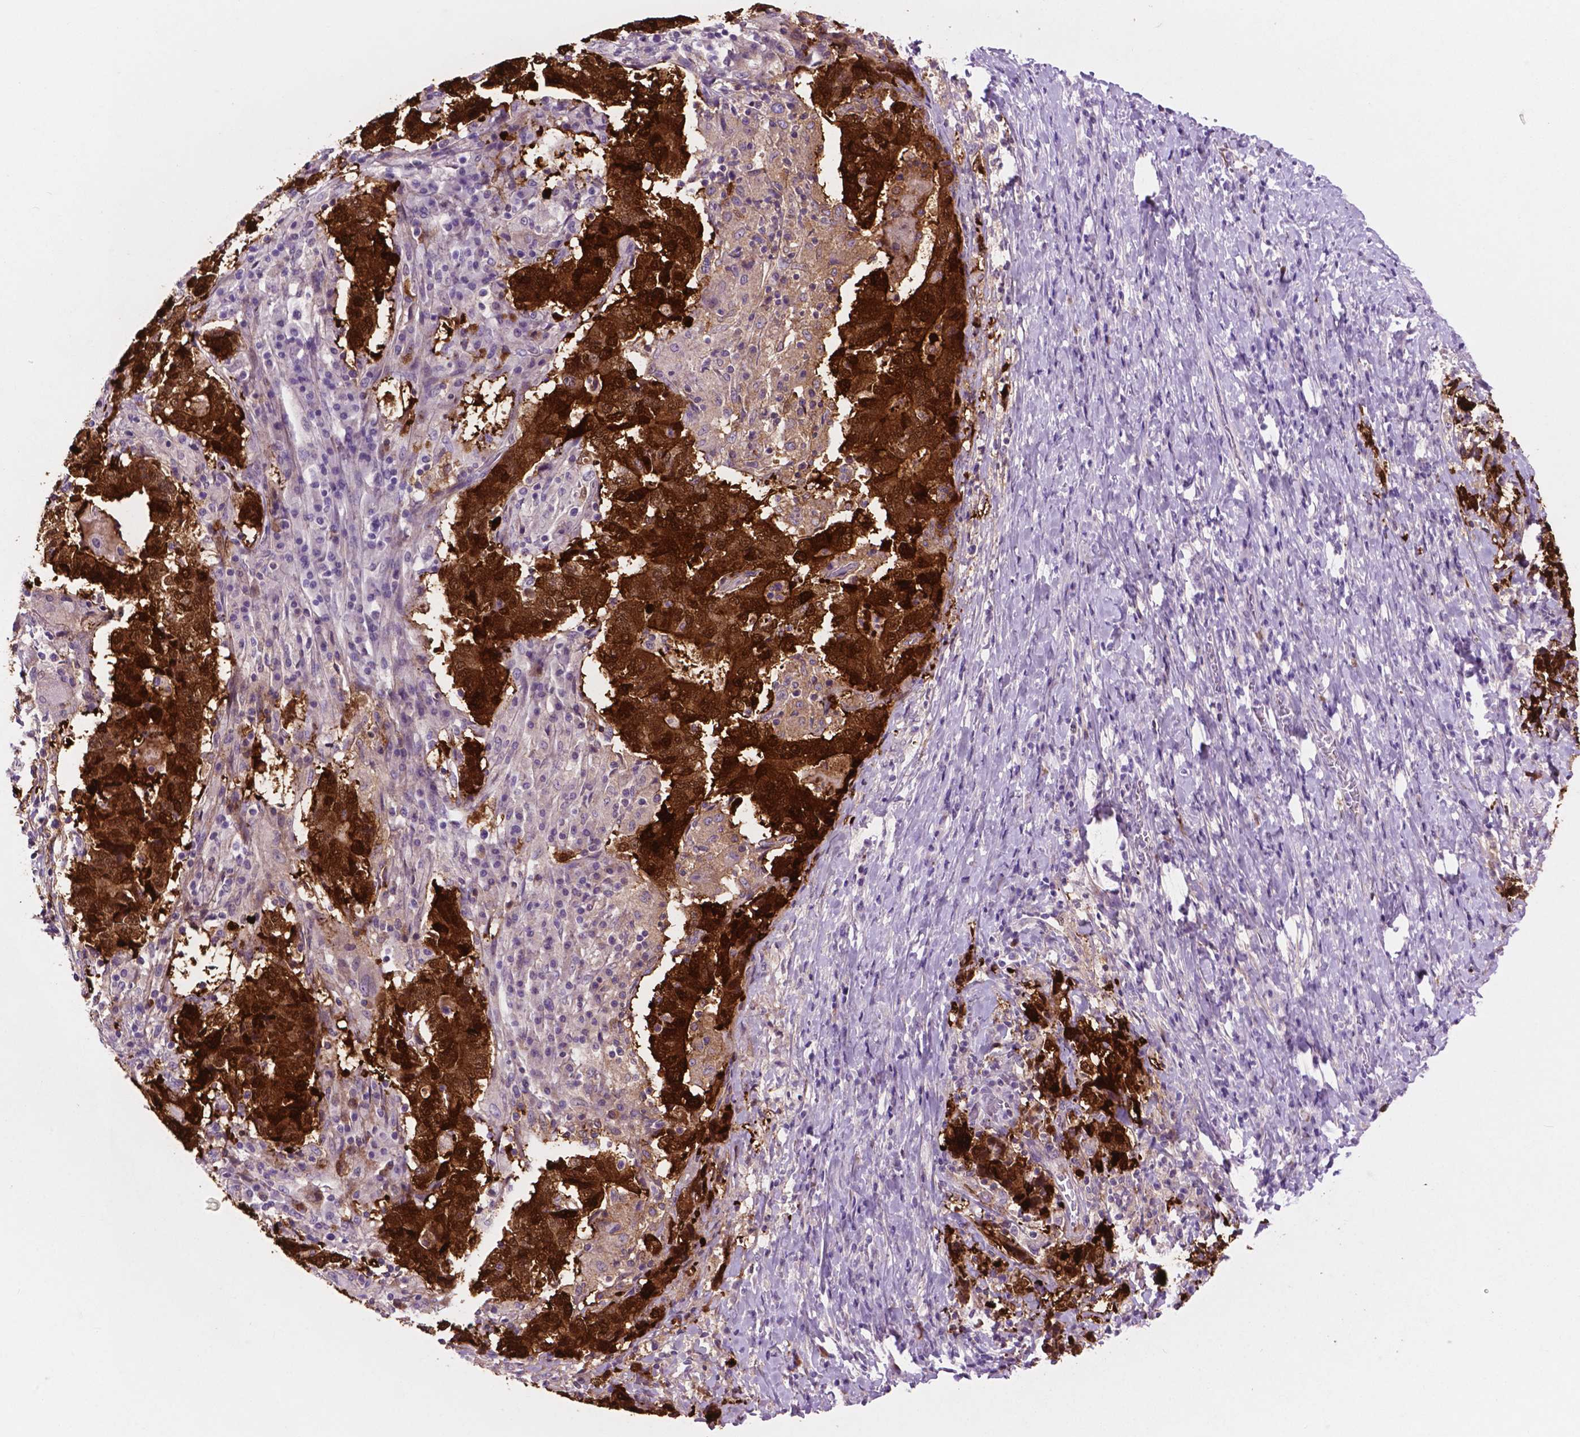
{"staining": {"intensity": "strong", "quantity": ">75%", "location": "cytoplasmic/membranous,nuclear"}, "tissue": "stomach cancer", "cell_type": "Tumor cells", "image_type": "cancer", "snomed": [{"axis": "morphology", "description": "Normal tissue, NOS"}, {"axis": "morphology", "description": "Adenocarcinoma, NOS"}, {"axis": "topography", "description": "Stomach, upper"}, {"axis": "topography", "description": "Stomach"}], "caption": "Immunohistochemistry (IHC) of adenocarcinoma (stomach) displays high levels of strong cytoplasmic/membranous and nuclear positivity in about >75% of tumor cells.", "gene": "IDO1", "patient": {"sex": "male", "age": 59}}